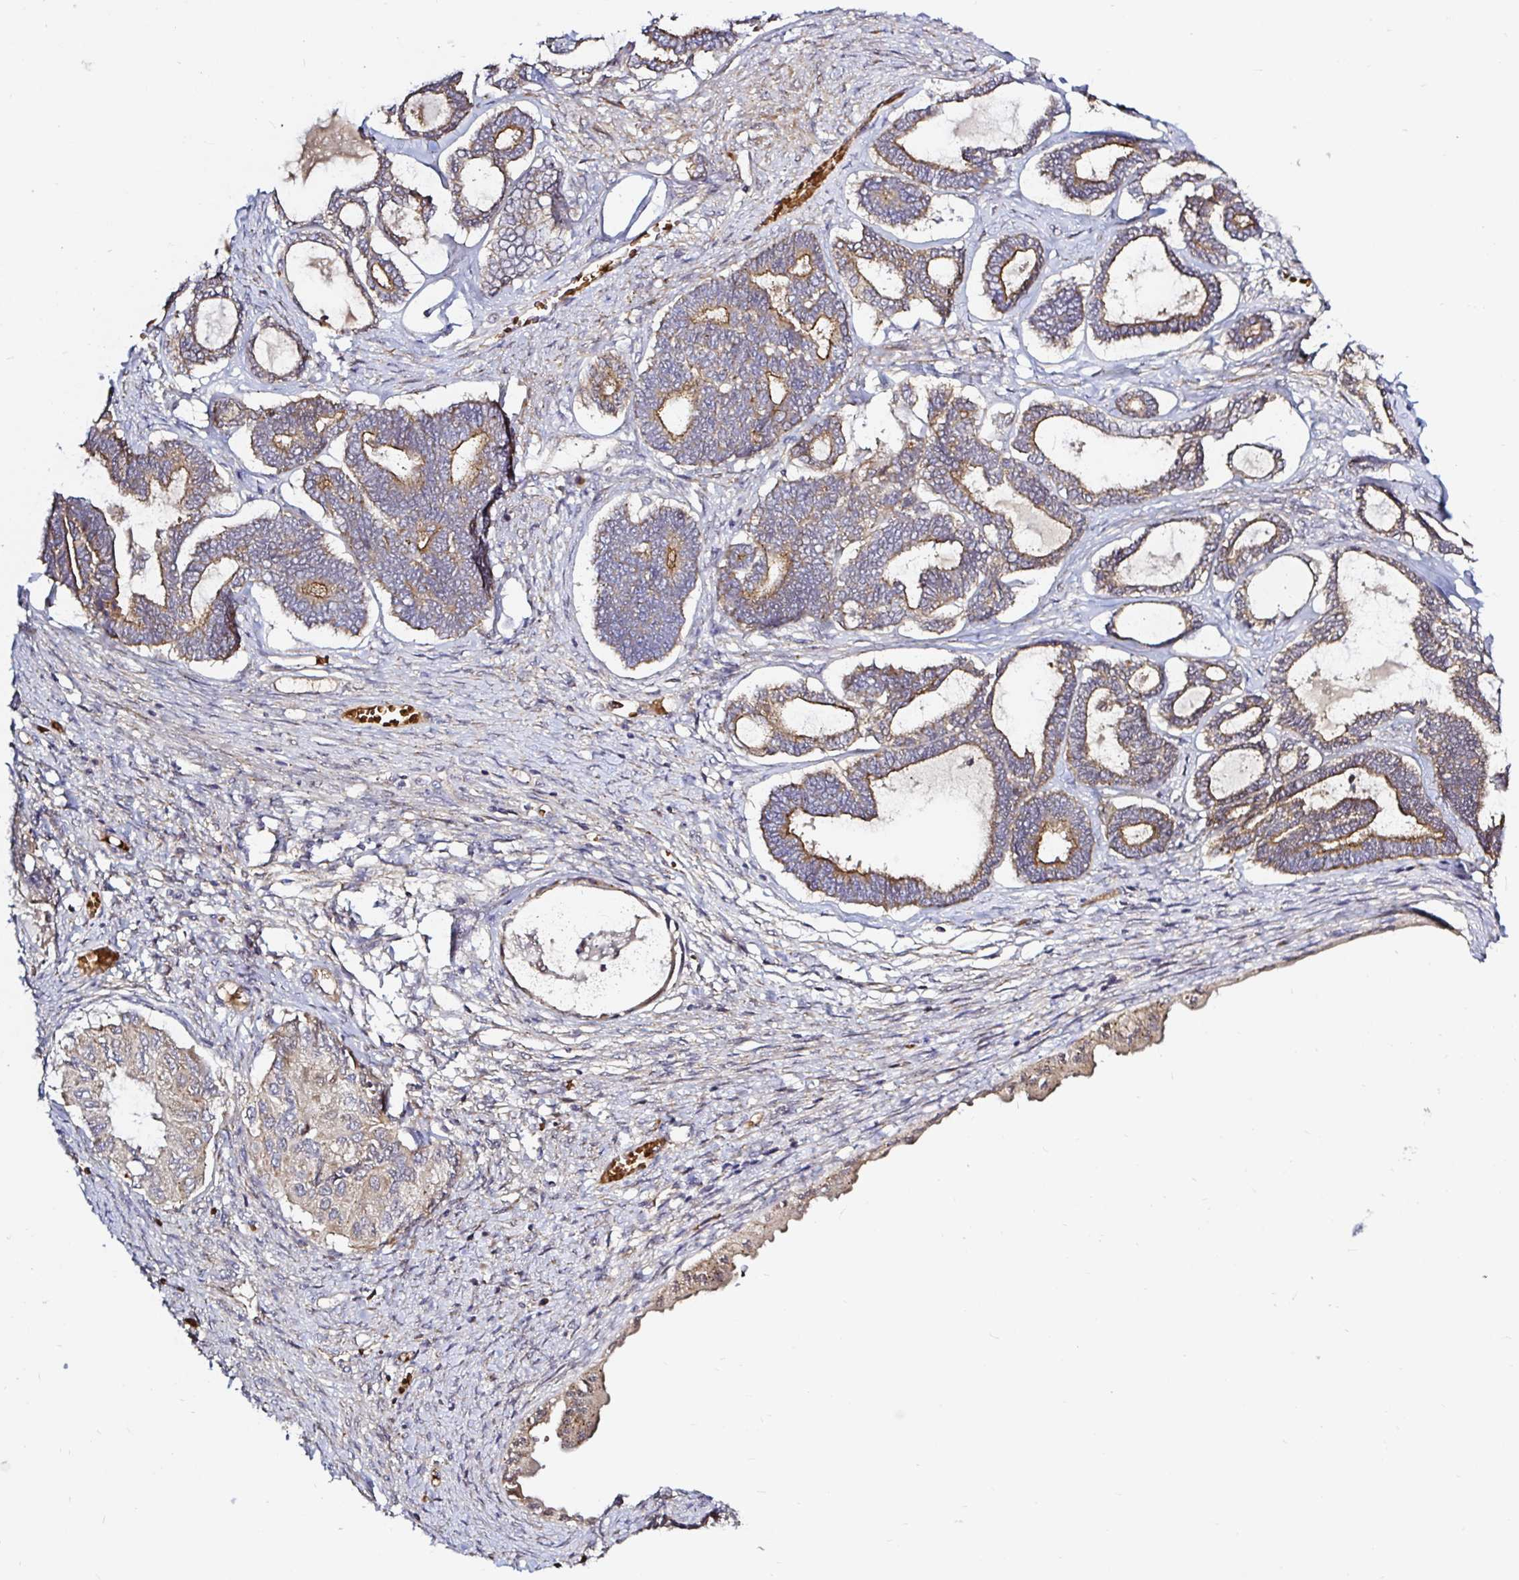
{"staining": {"intensity": "moderate", "quantity": "25%-75%", "location": "cytoplasmic/membranous"}, "tissue": "ovarian cancer", "cell_type": "Tumor cells", "image_type": "cancer", "snomed": [{"axis": "morphology", "description": "Carcinoma, endometroid"}, {"axis": "topography", "description": "Ovary"}], "caption": "This micrograph reveals immunohistochemistry (IHC) staining of ovarian cancer (endometroid carcinoma), with medium moderate cytoplasmic/membranous positivity in approximately 25%-75% of tumor cells.", "gene": "ARHGEF37", "patient": {"sex": "female", "age": 70}}